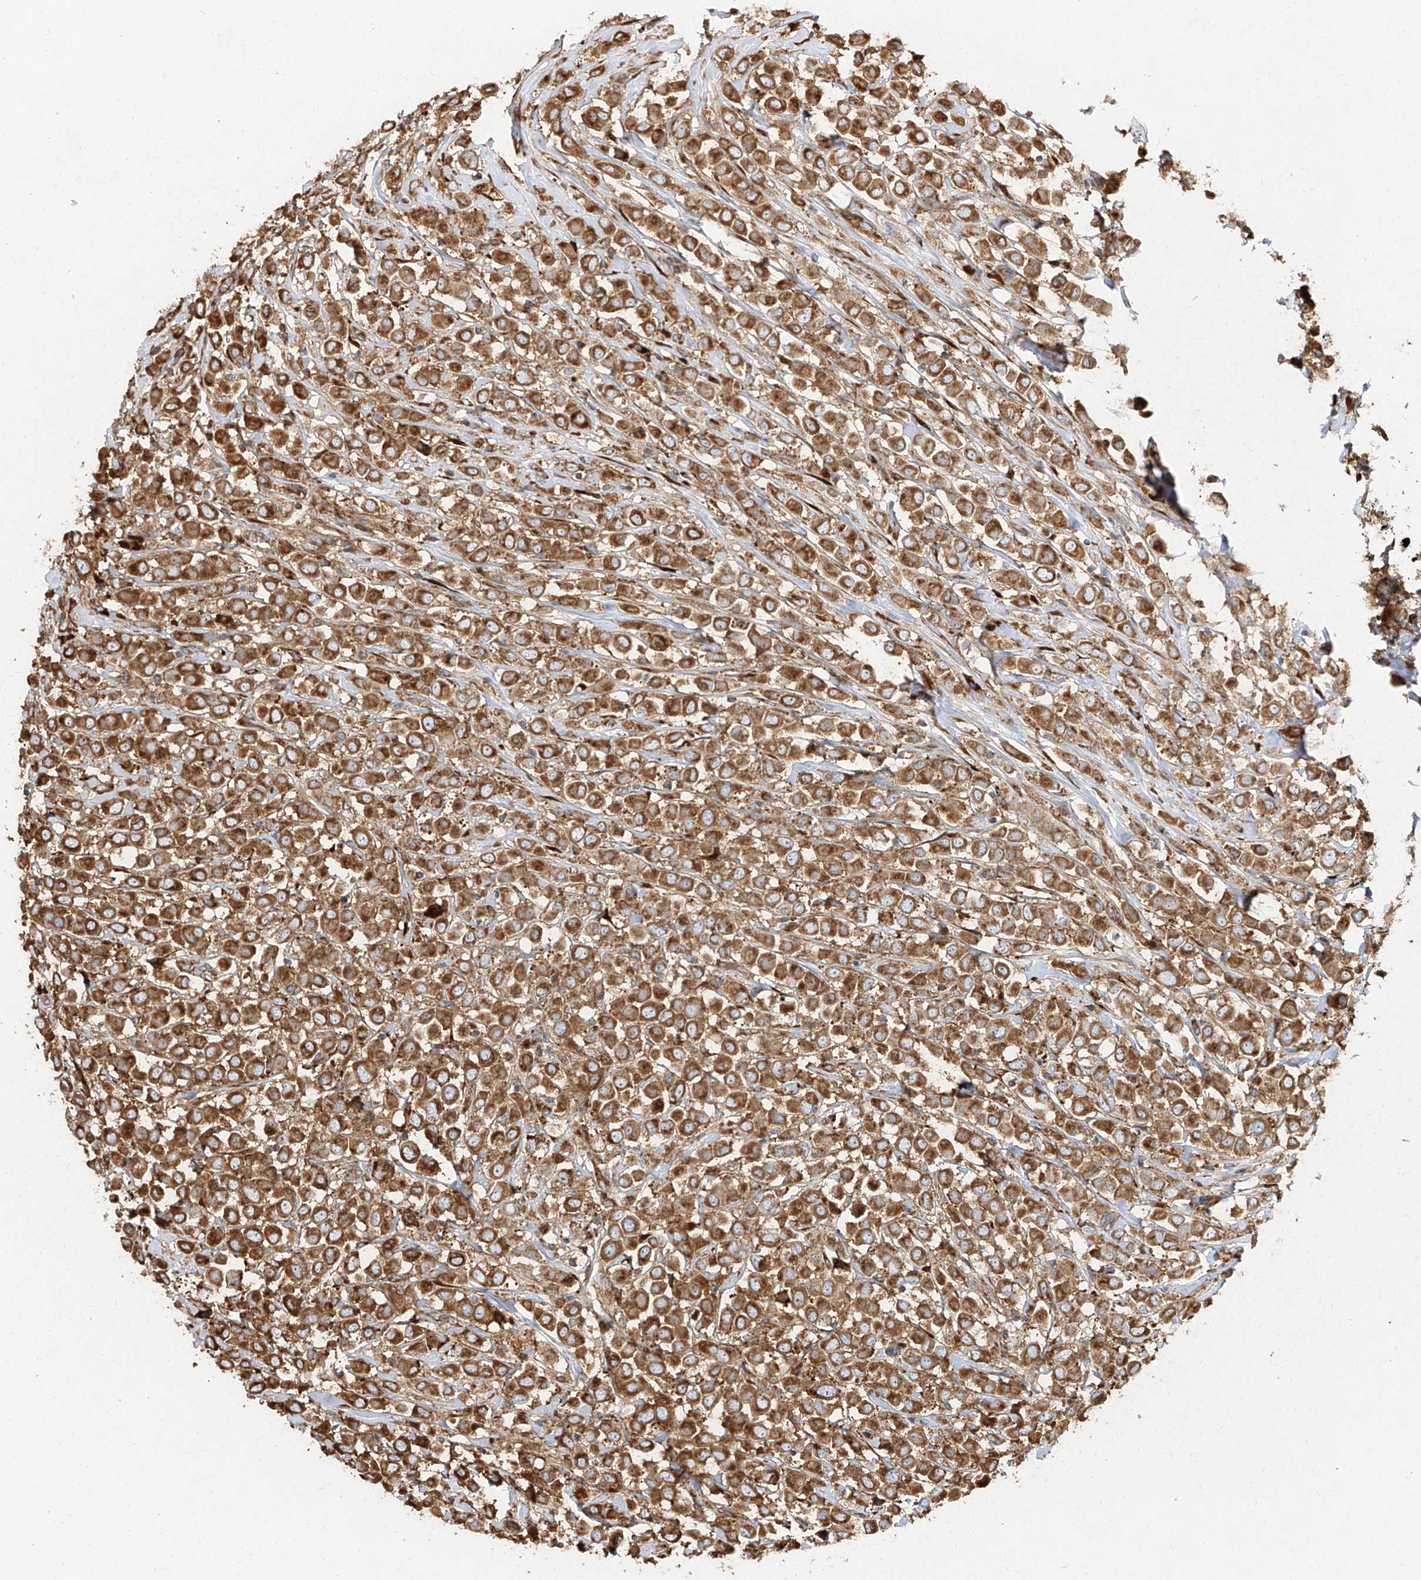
{"staining": {"intensity": "strong", "quantity": ">75%", "location": "cytoplasmic/membranous"}, "tissue": "breast cancer", "cell_type": "Tumor cells", "image_type": "cancer", "snomed": [{"axis": "morphology", "description": "Duct carcinoma"}, {"axis": "topography", "description": "Breast"}], "caption": "IHC photomicrograph of invasive ductal carcinoma (breast) stained for a protein (brown), which exhibits high levels of strong cytoplasmic/membranous expression in about >75% of tumor cells.", "gene": "RPS25", "patient": {"sex": "female", "age": 61}}